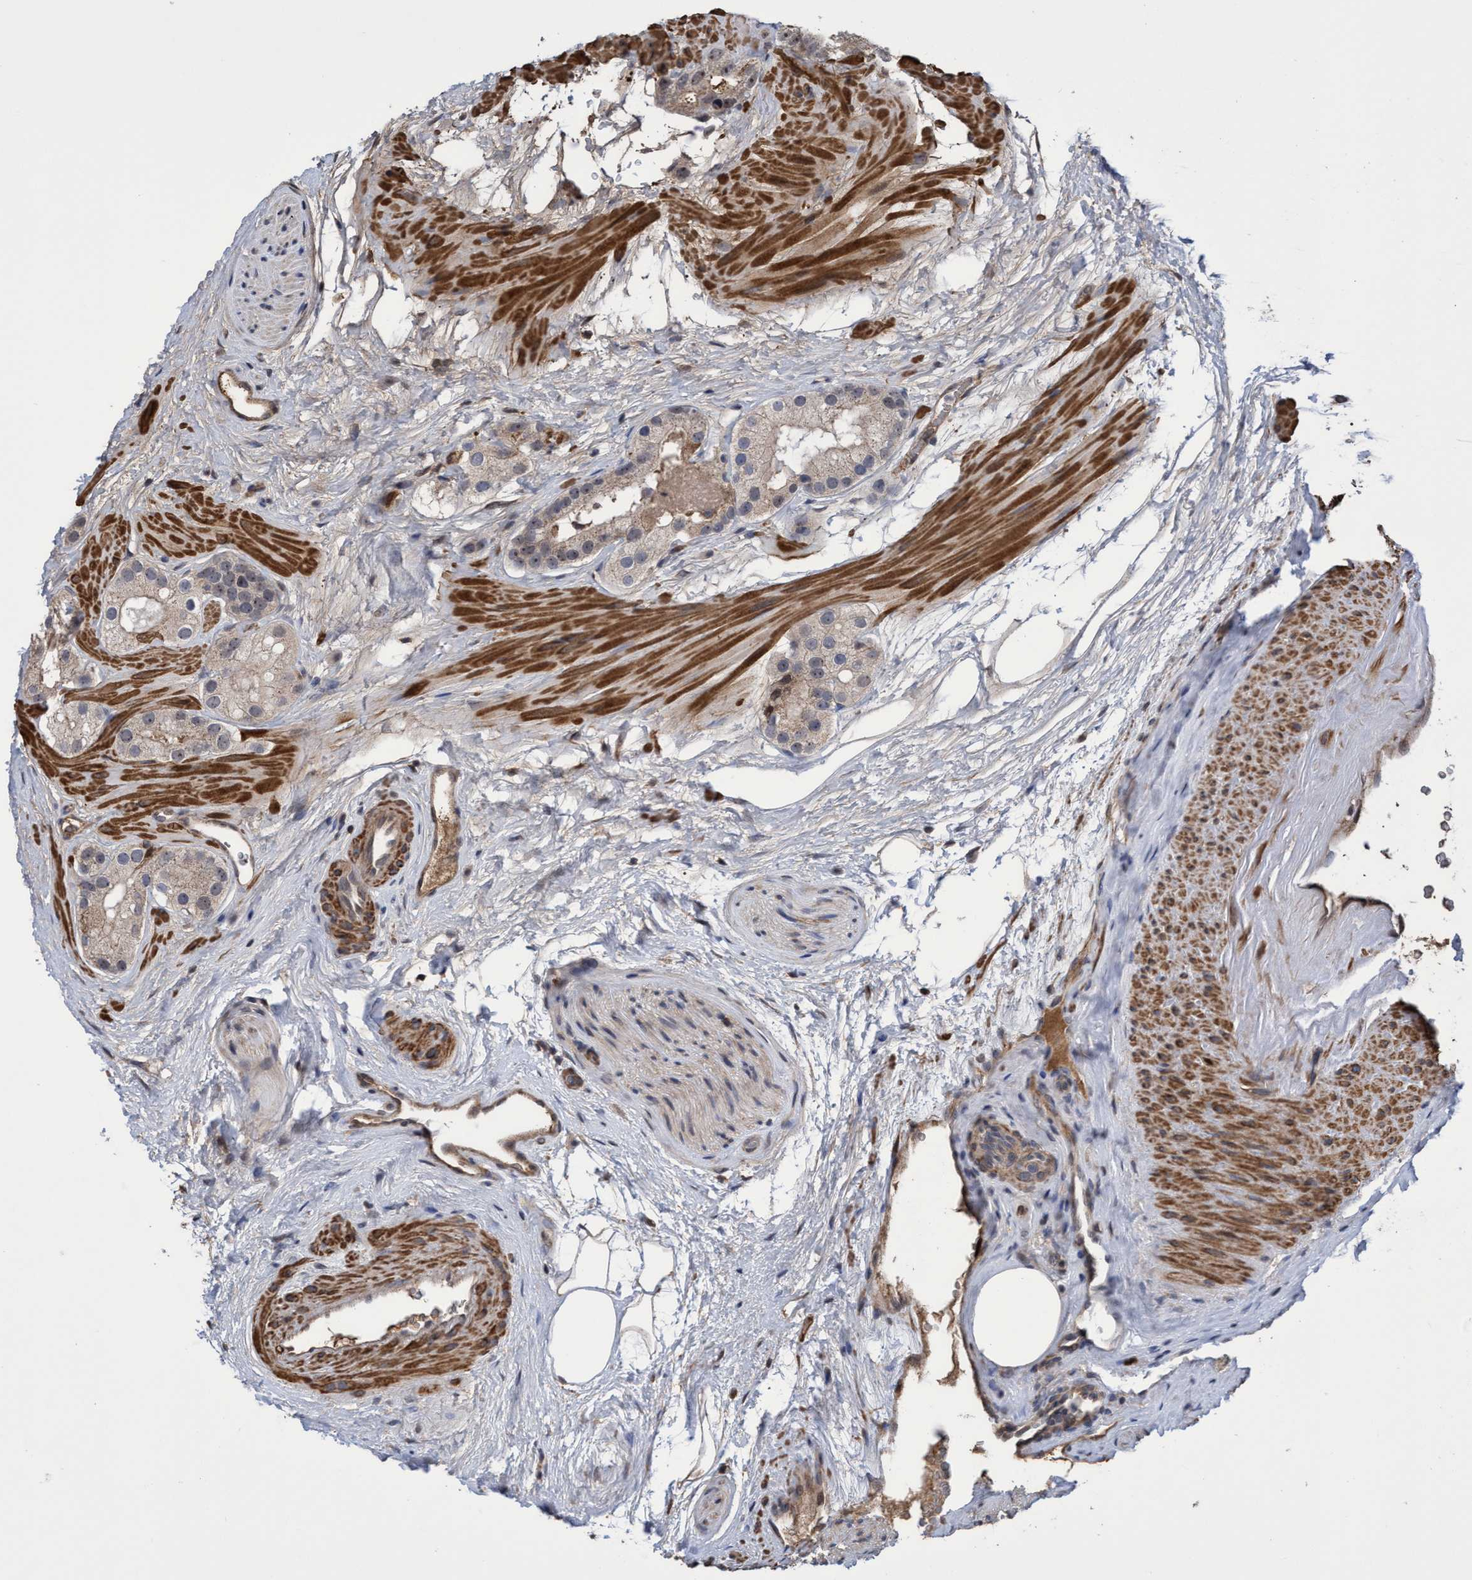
{"staining": {"intensity": "weak", "quantity": ">75%", "location": "cytoplasmic/membranous,nuclear"}, "tissue": "prostate cancer", "cell_type": "Tumor cells", "image_type": "cancer", "snomed": [{"axis": "morphology", "description": "Adenocarcinoma, High grade"}, {"axis": "topography", "description": "Prostate"}], "caption": "Prostate cancer (high-grade adenocarcinoma) was stained to show a protein in brown. There is low levels of weak cytoplasmic/membranous and nuclear staining in about >75% of tumor cells.", "gene": "SLBP", "patient": {"sex": "male", "age": 63}}